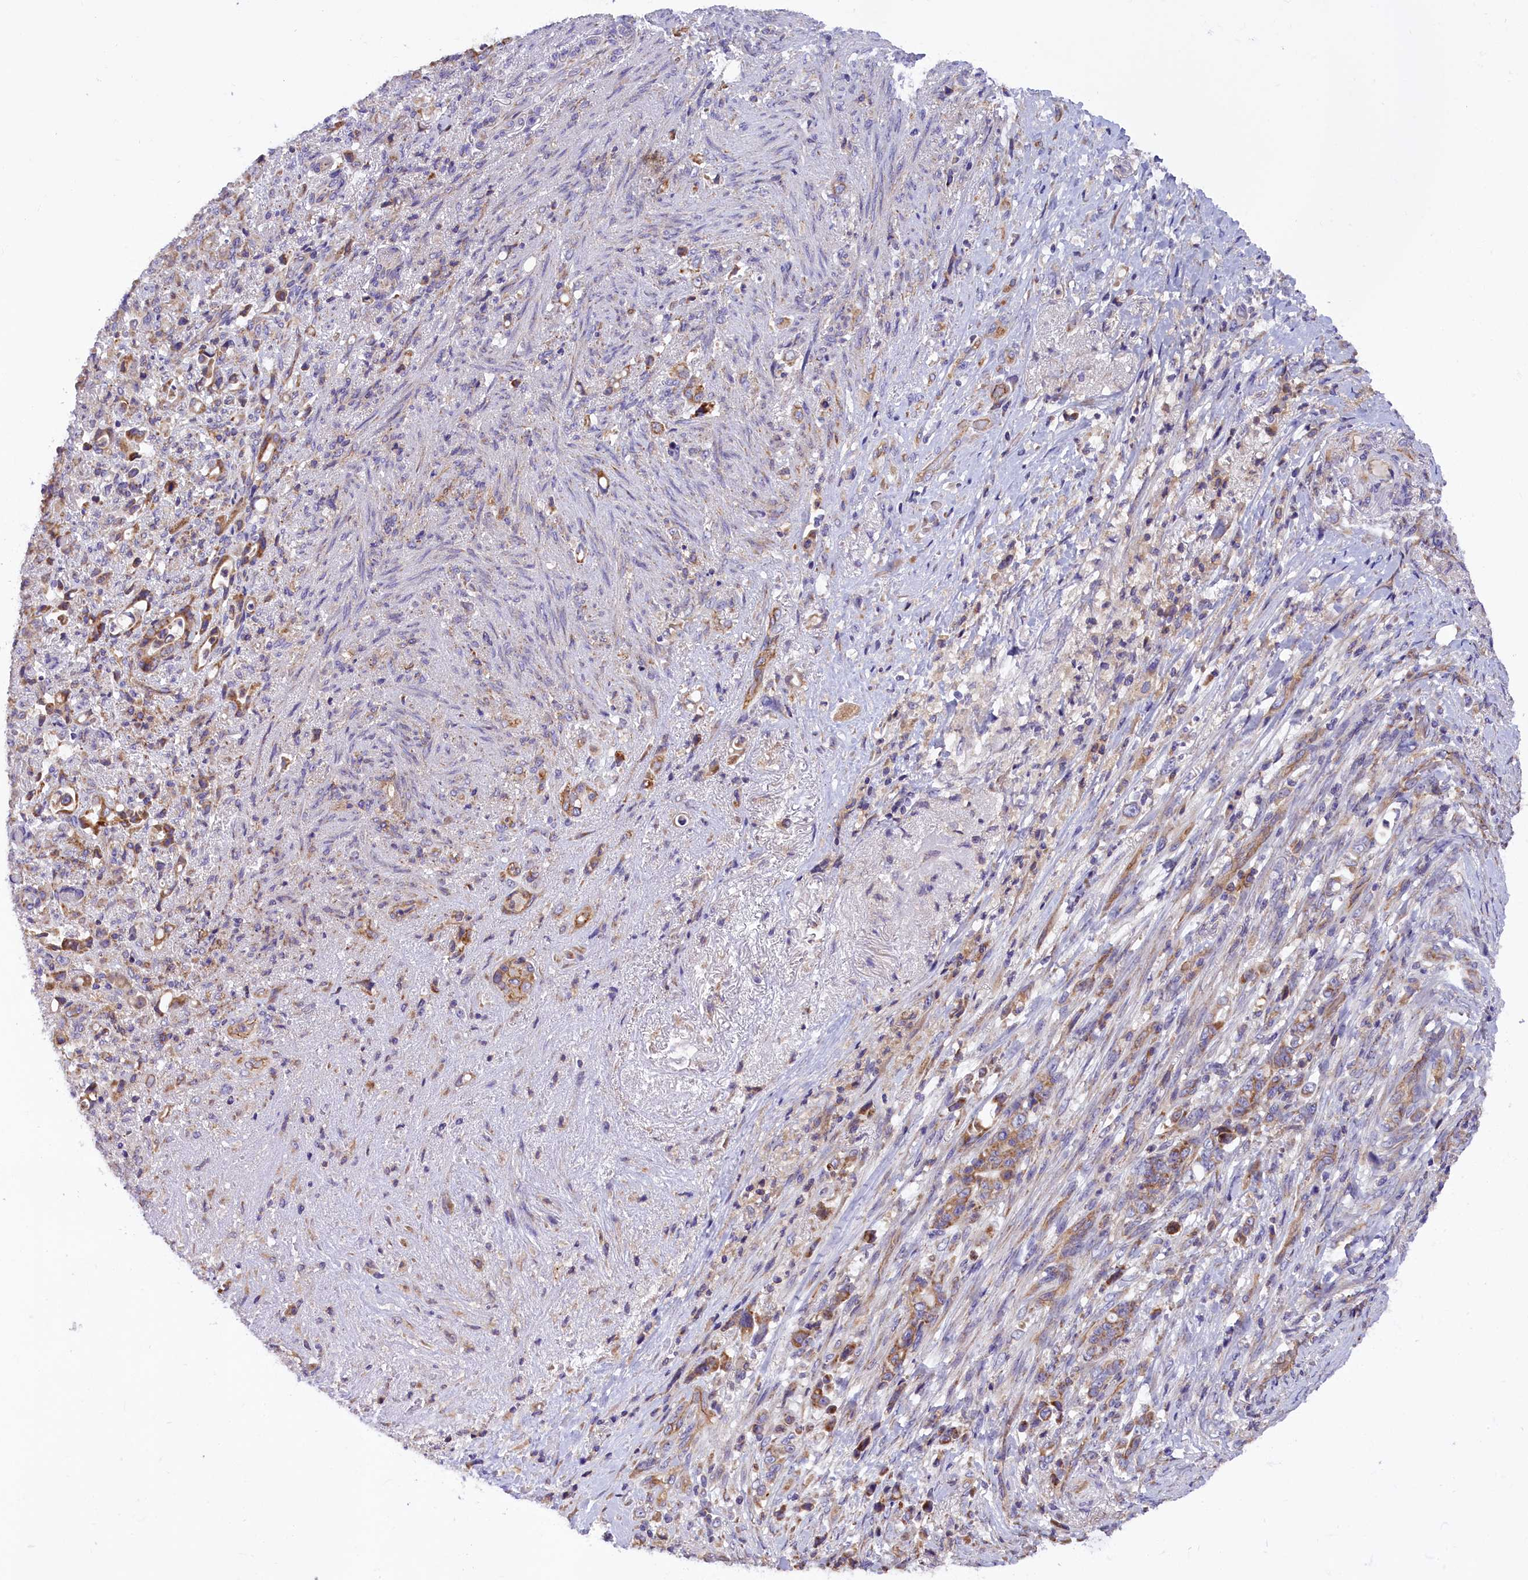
{"staining": {"intensity": "moderate", "quantity": ">75%", "location": "cytoplasmic/membranous"}, "tissue": "stomach cancer", "cell_type": "Tumor cells", "image_type": "cancer", "snomed": [{"axis": "morphology", "description": "Normal tissue, NOS"}, {"axis": "morphology", "description": "Adenocarcinoma, NOS"}, {"axis": "topography", "description": "Stomach"}], "caption": "Protein expression analysis of human adenocarcinoma (stomach) reveals moderate cytoplasmic/membranous positivity in approximately >75% of tumor cells.", "gene": "DNAJB9", "patient": {"sex": "female", "age": 79}}